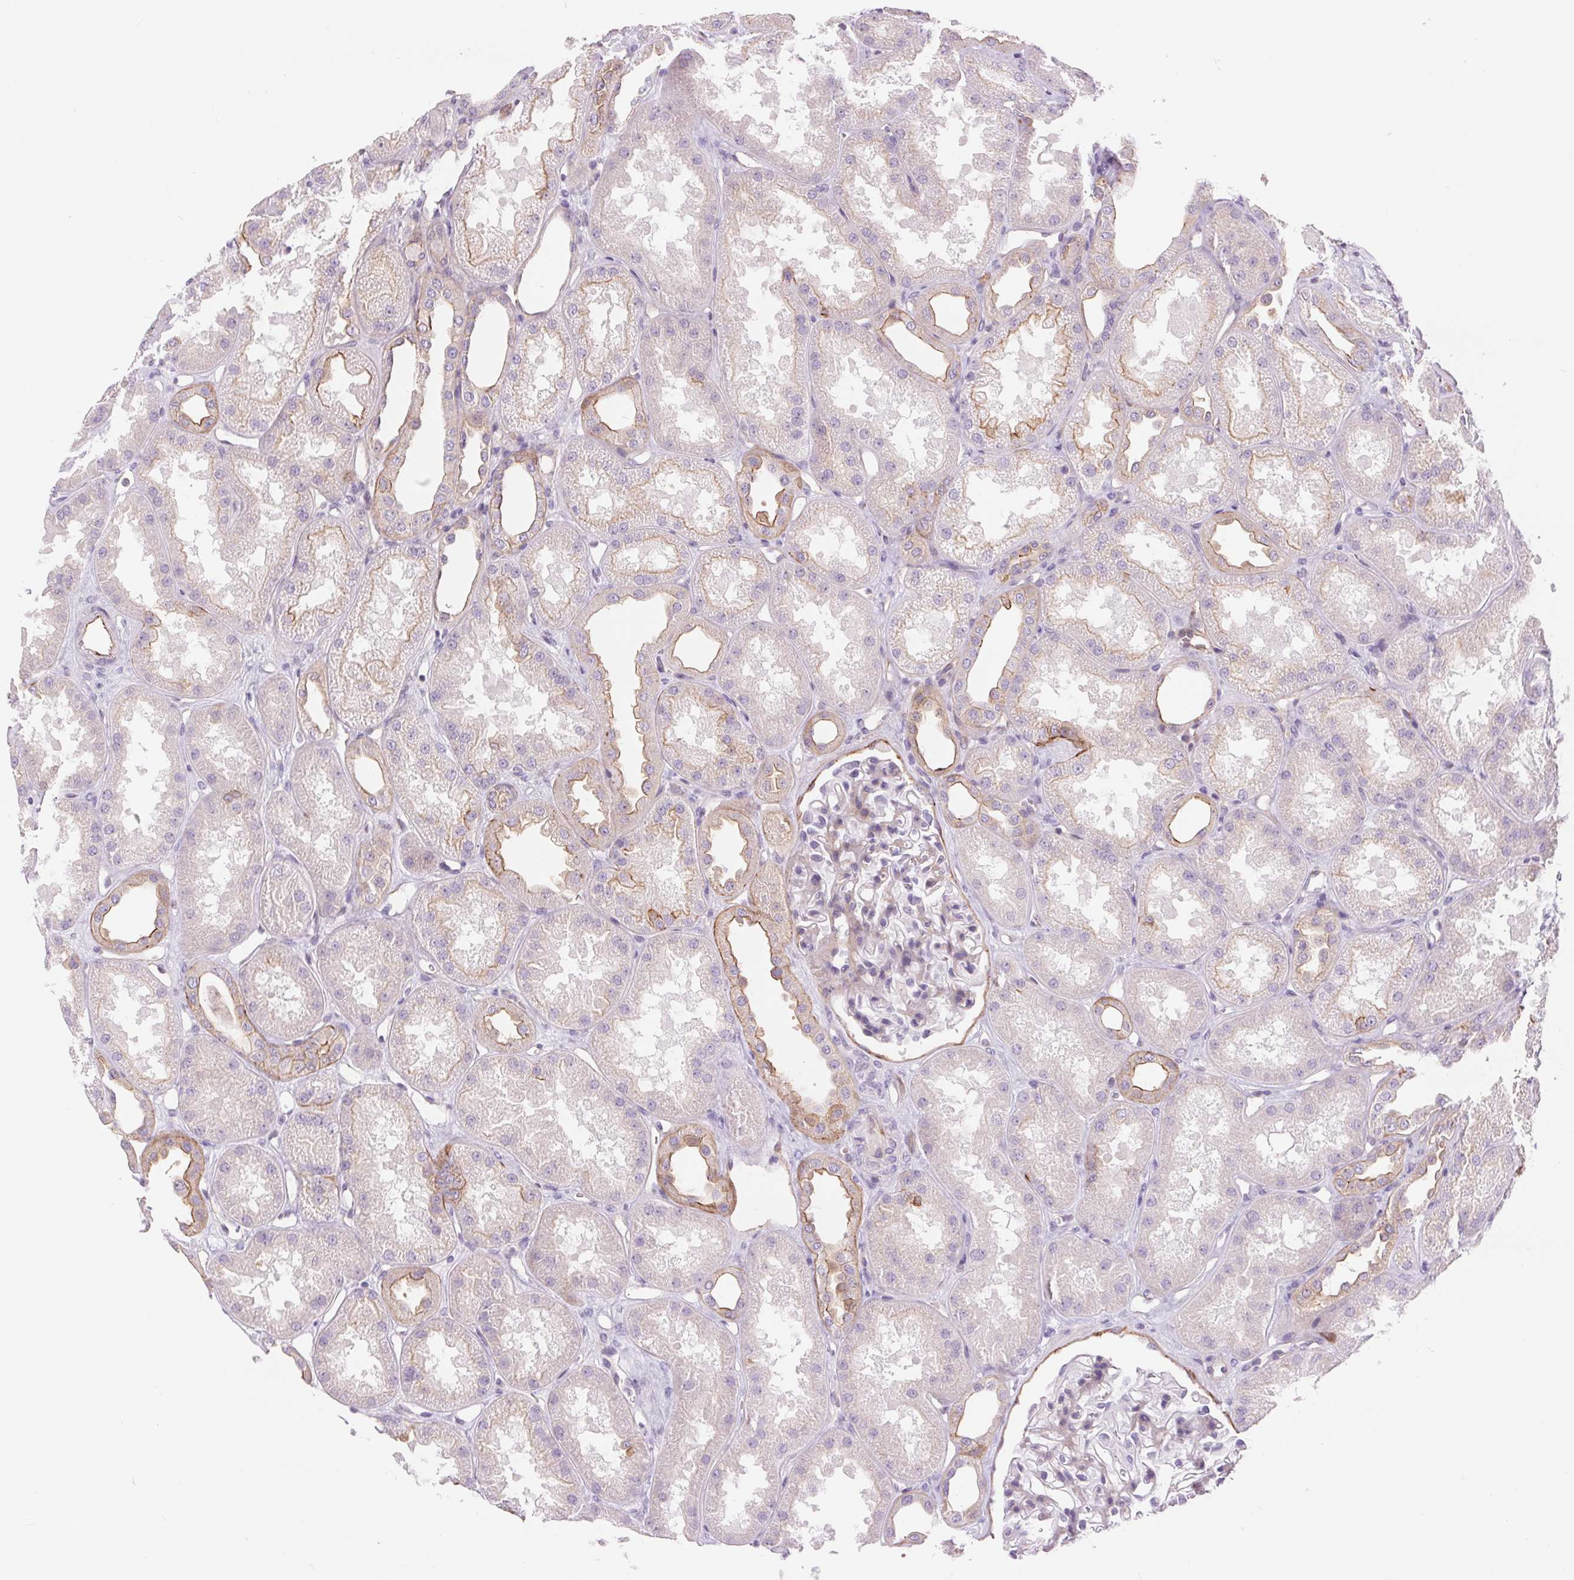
{"staining": {"intensity": "weak", "quantity": "<25%", "location": "cytoplasmic/membranous"}, "tissue": "kidney", "cell_type": "Cells in glomeruli", "image_type": "normal", "snomed": [{"axis": "morphology", "description": "Normal tissue, NOS"}, {"axis": "topography", "description": "Kidney"}], "caption": "Immunohistochemical staining of benign kidney demonstrates no significant positivity in cells in glomeruli. Brightfield microscopy of IHC stained with DAB (3,3'-diaminobenzidine) (brown) and hematoxylin (blue), captured at high magnification.", "gene": "DIXDC1", "patient": {"sex": "male", "age": 61}}